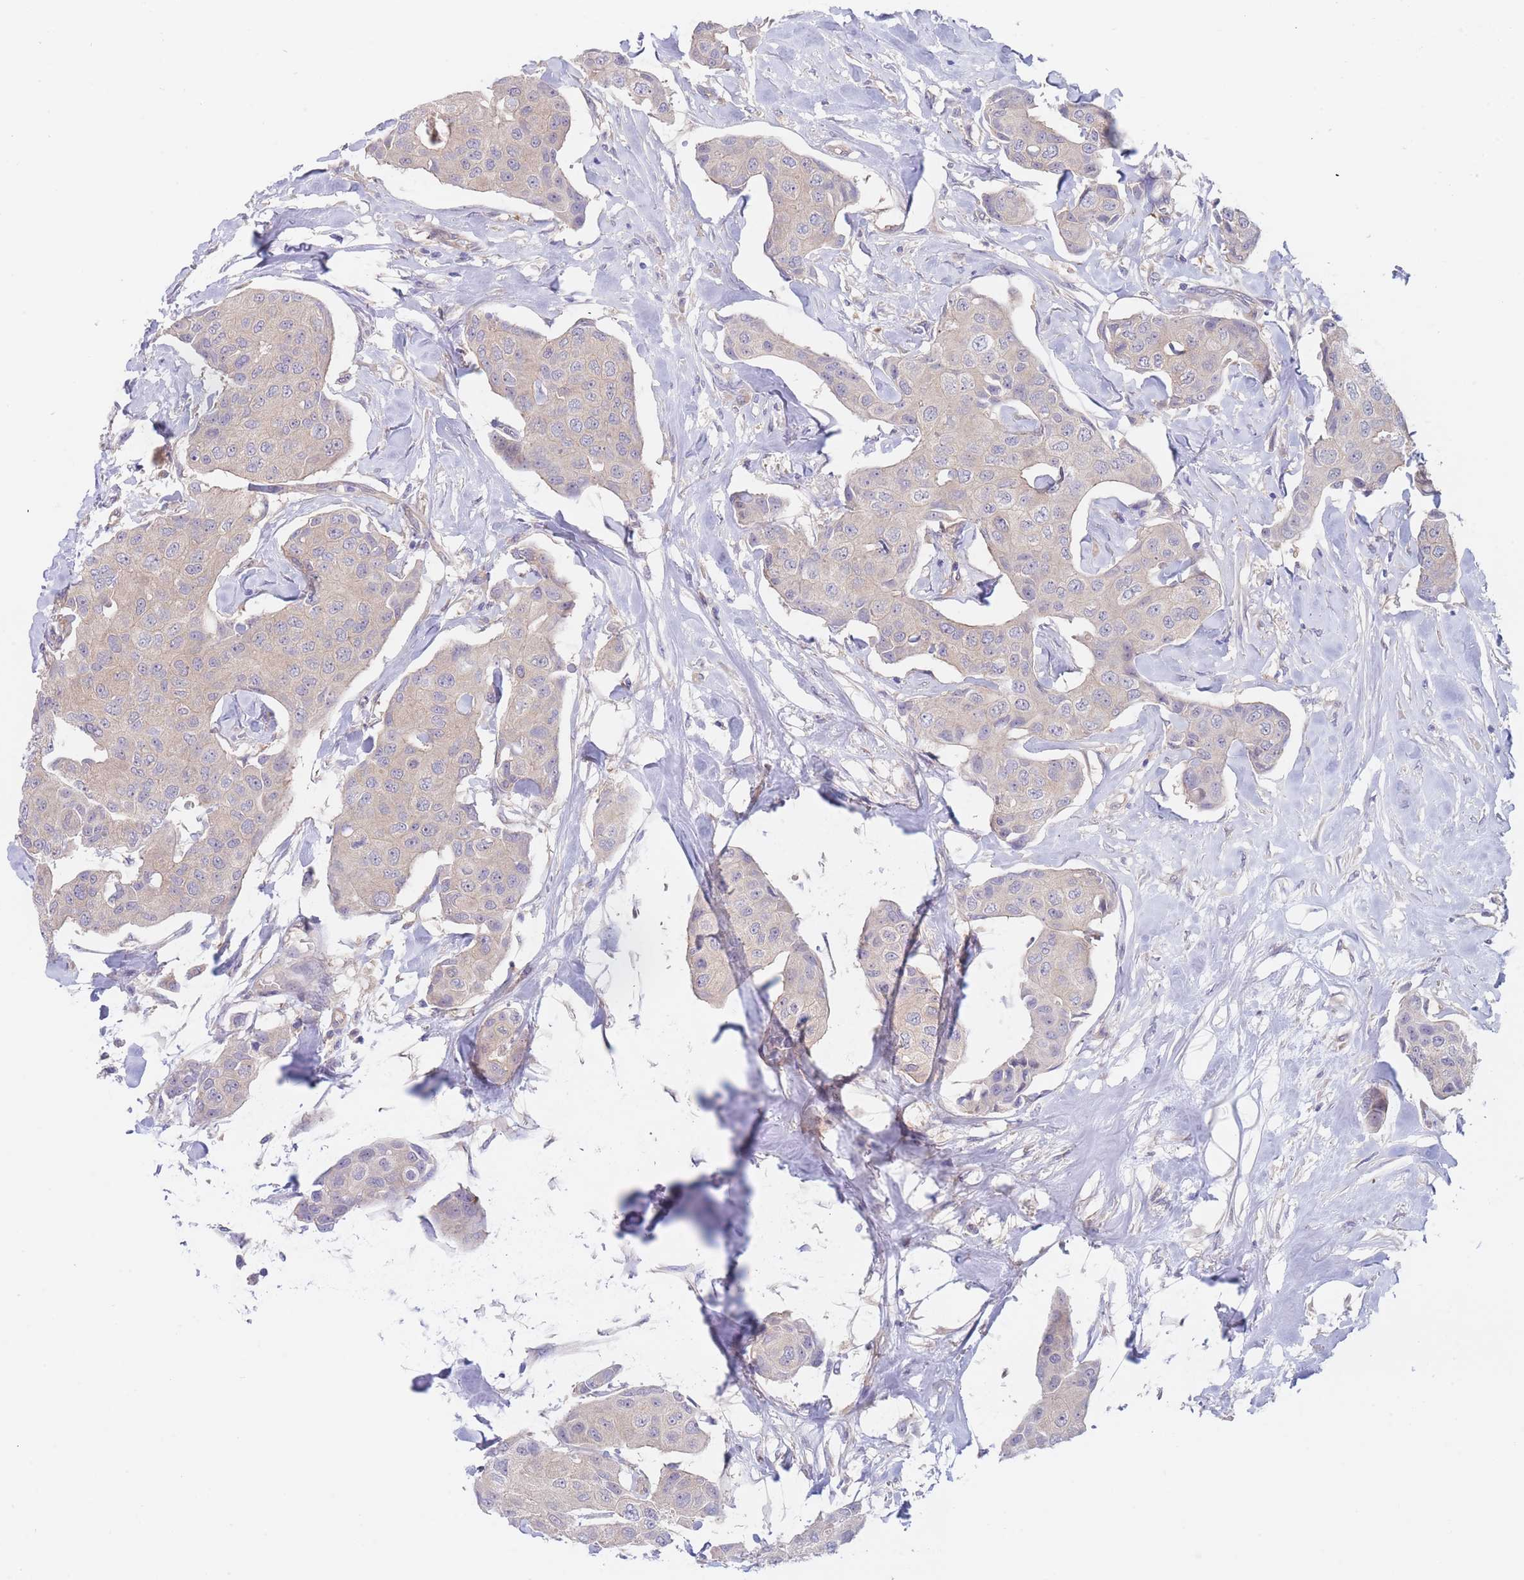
{"staining": {"intensity": "weak", "quantity": "<25%", "location": "cytoplasmic/membranous"}, "tissue": "breast cancer", "cell_type": "Tumor cells", "image_type": "cancer", "snomed": [{"axis": "morphology", "description": "Duct carcinoma"}, {"axis": "topography", "description": "Breast"}, {"axis": "topography", "description": "Lymph node"}], "caption": "This photomicrograph is of breast cancer stained with immunohistochemistry (IHC) to label a protein in brown with the nuclei are counter-stained blue. There is no expression in tumor cells. (Stains: DAB immunohistochemistry with hematoxylin counter stain, Microscopy: brightfield microscopy at high magnification).", "gene": "ZNF281", "patient": {"sex": "female", "age": 80}}